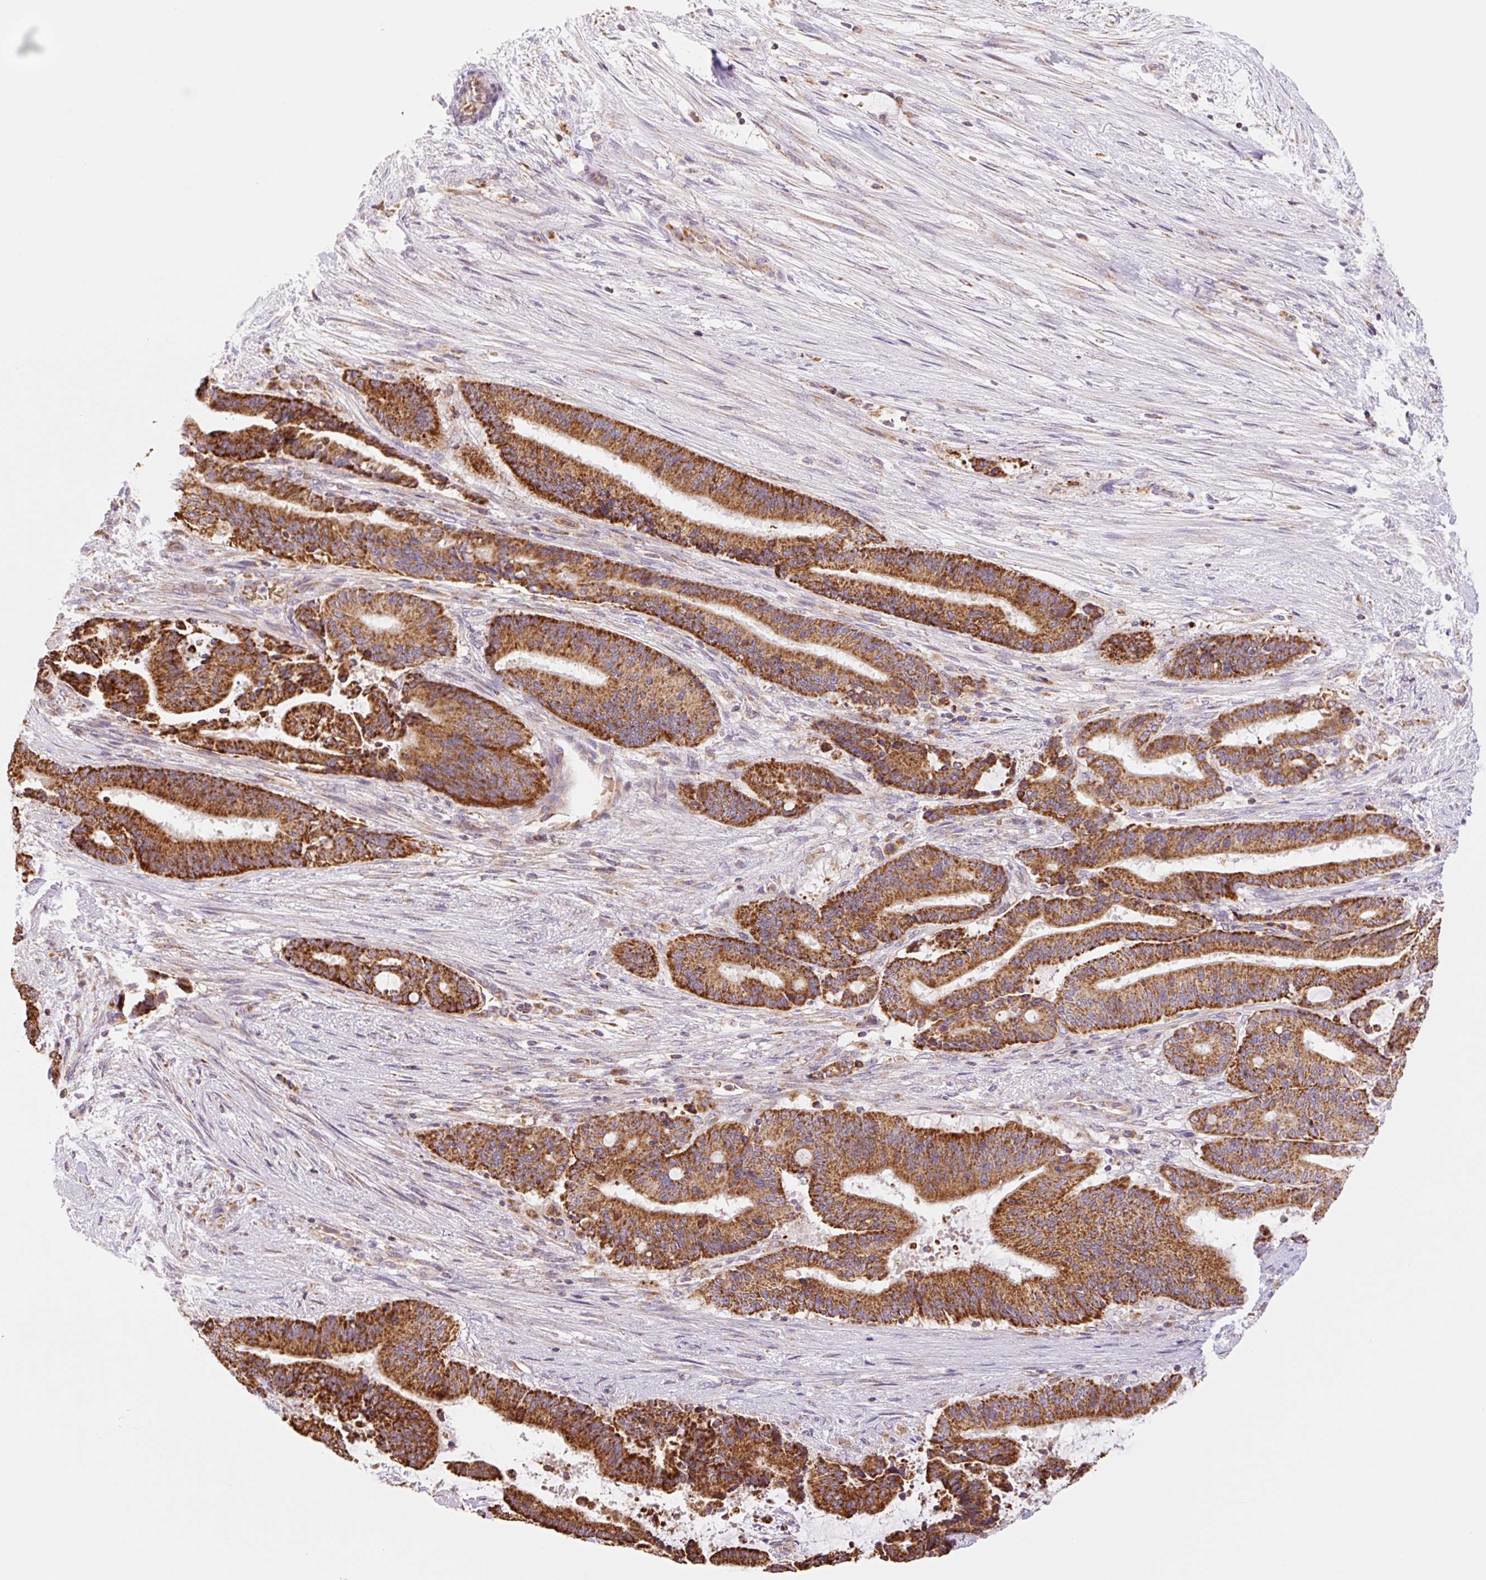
{"staining": {"intensity": "strong", "quantity": ">75%", "location": "cytoplasmic/membranous"}, "tissue": "liver cancer", "cell_type": "Tumor cells", "image_type": "cancer", "snomed": [{"axis": "morphology", "description": "Normal tissue, NOS"}, {"axis": "morphology", "description": "Cholangiocarcinoma"}, {"axis": "topography", "description": "Liver"}, {"axis": "topography", "description": "Peripheral nerve tissue"}], "caption": "A brown stain labels strong cytoplasmic/membranous expression of a protein in human liver cancer (cholangiocarcinoma) tumor cells.", "gene": "GOSR2", "patient": {"sex": "female", "age": 73}}